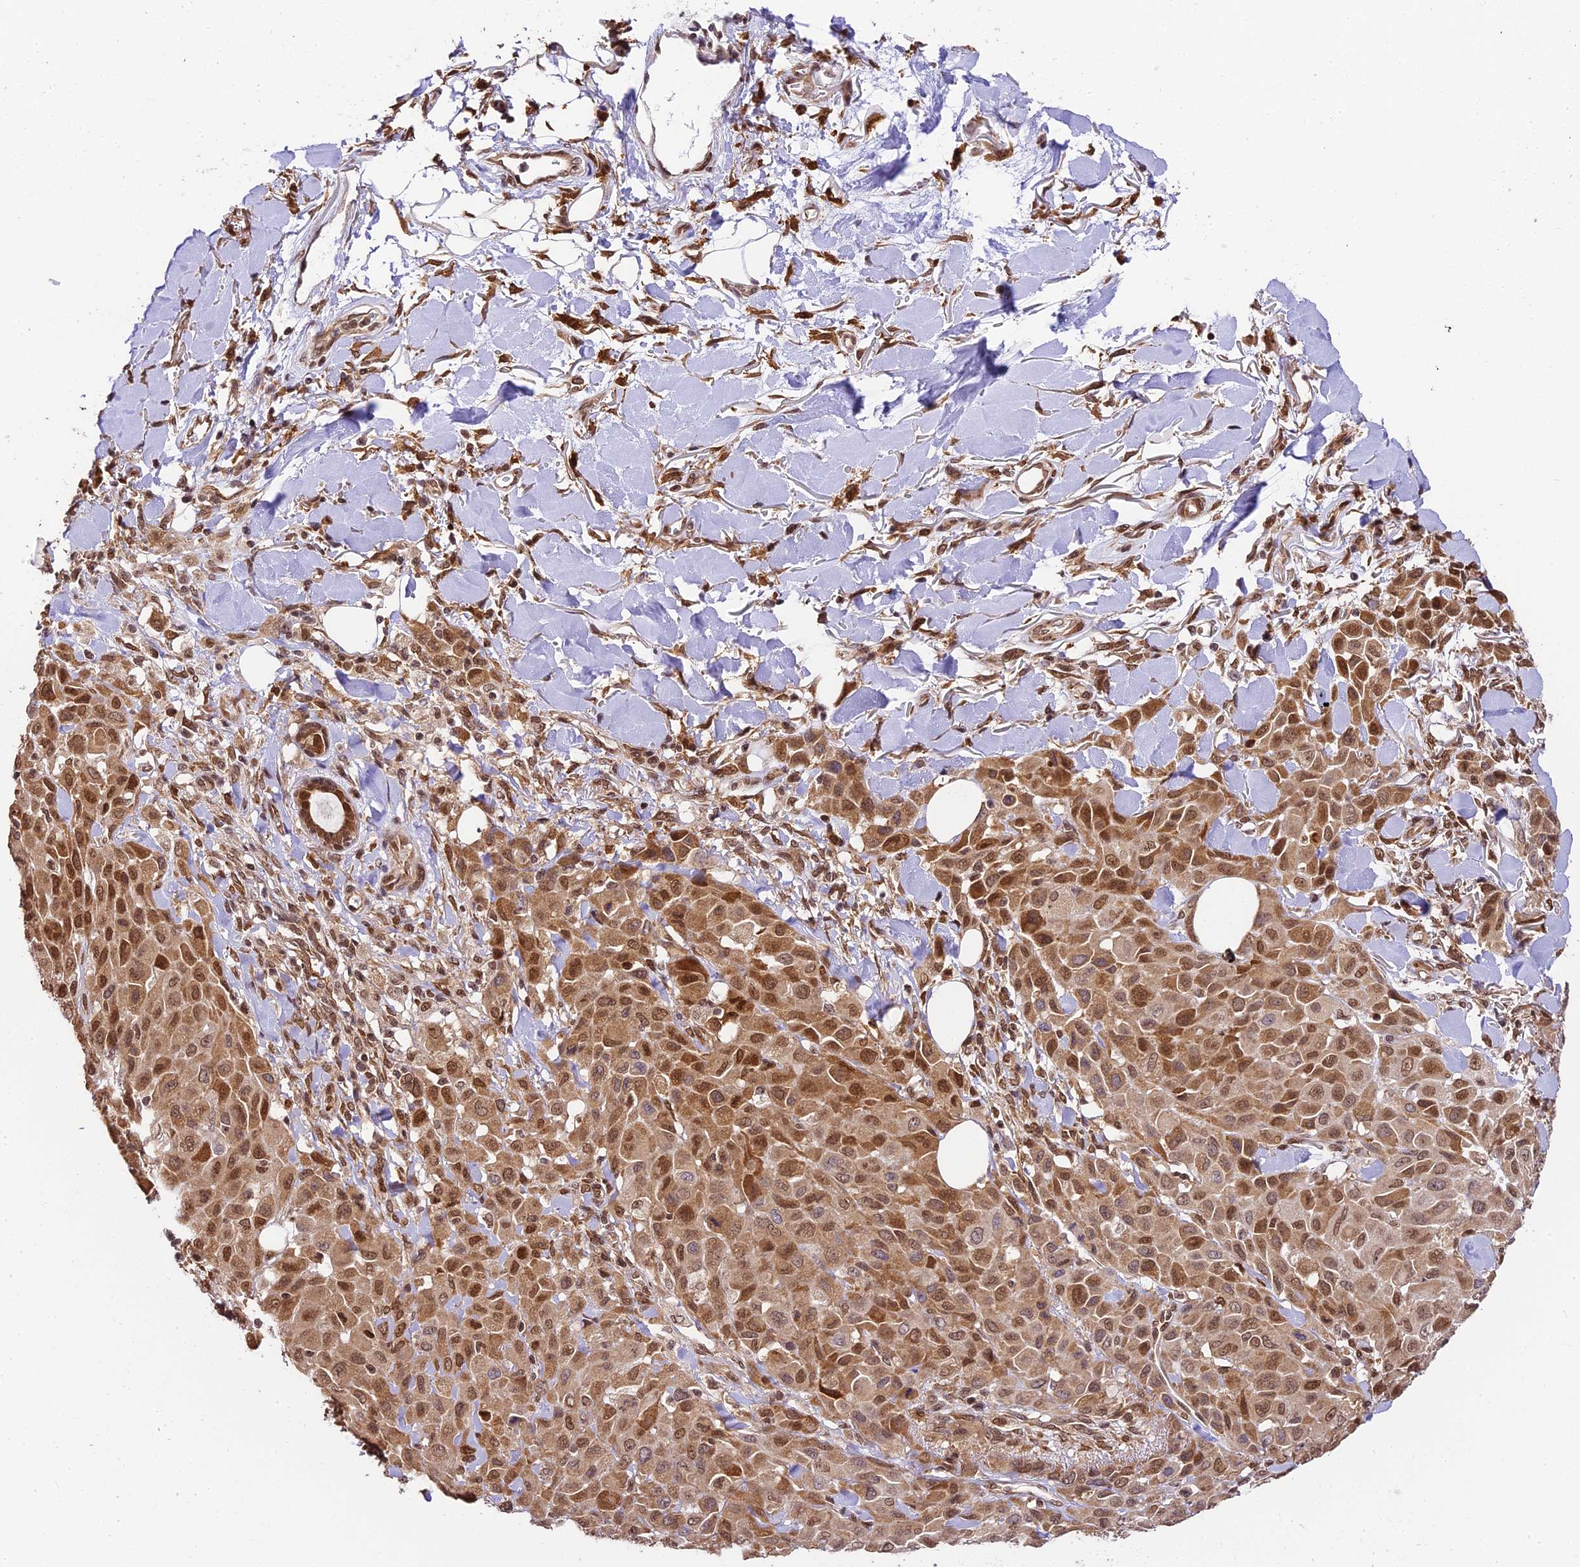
{"staining": {"intensity": "moderate", "quantity": ">75%", "location": "cytoplasmic/membranous,nuclear"}, "tissue": "melanoma", "cell_type": "Tumor cells", "image_type": "cancer", "snomed": [{"axis": "morphology", "description": "Malignant melanoma, Metastatic site"}, {"axis": "topography", "description": "Skin"}], "caption": "Tumor cells show medium levels of moderate cytoplasmic/membranous and nuclear staining in about >75% of cells in melanoma.", "gene": "TRIM22", "patient": {"sex": "female", "age": 81}}